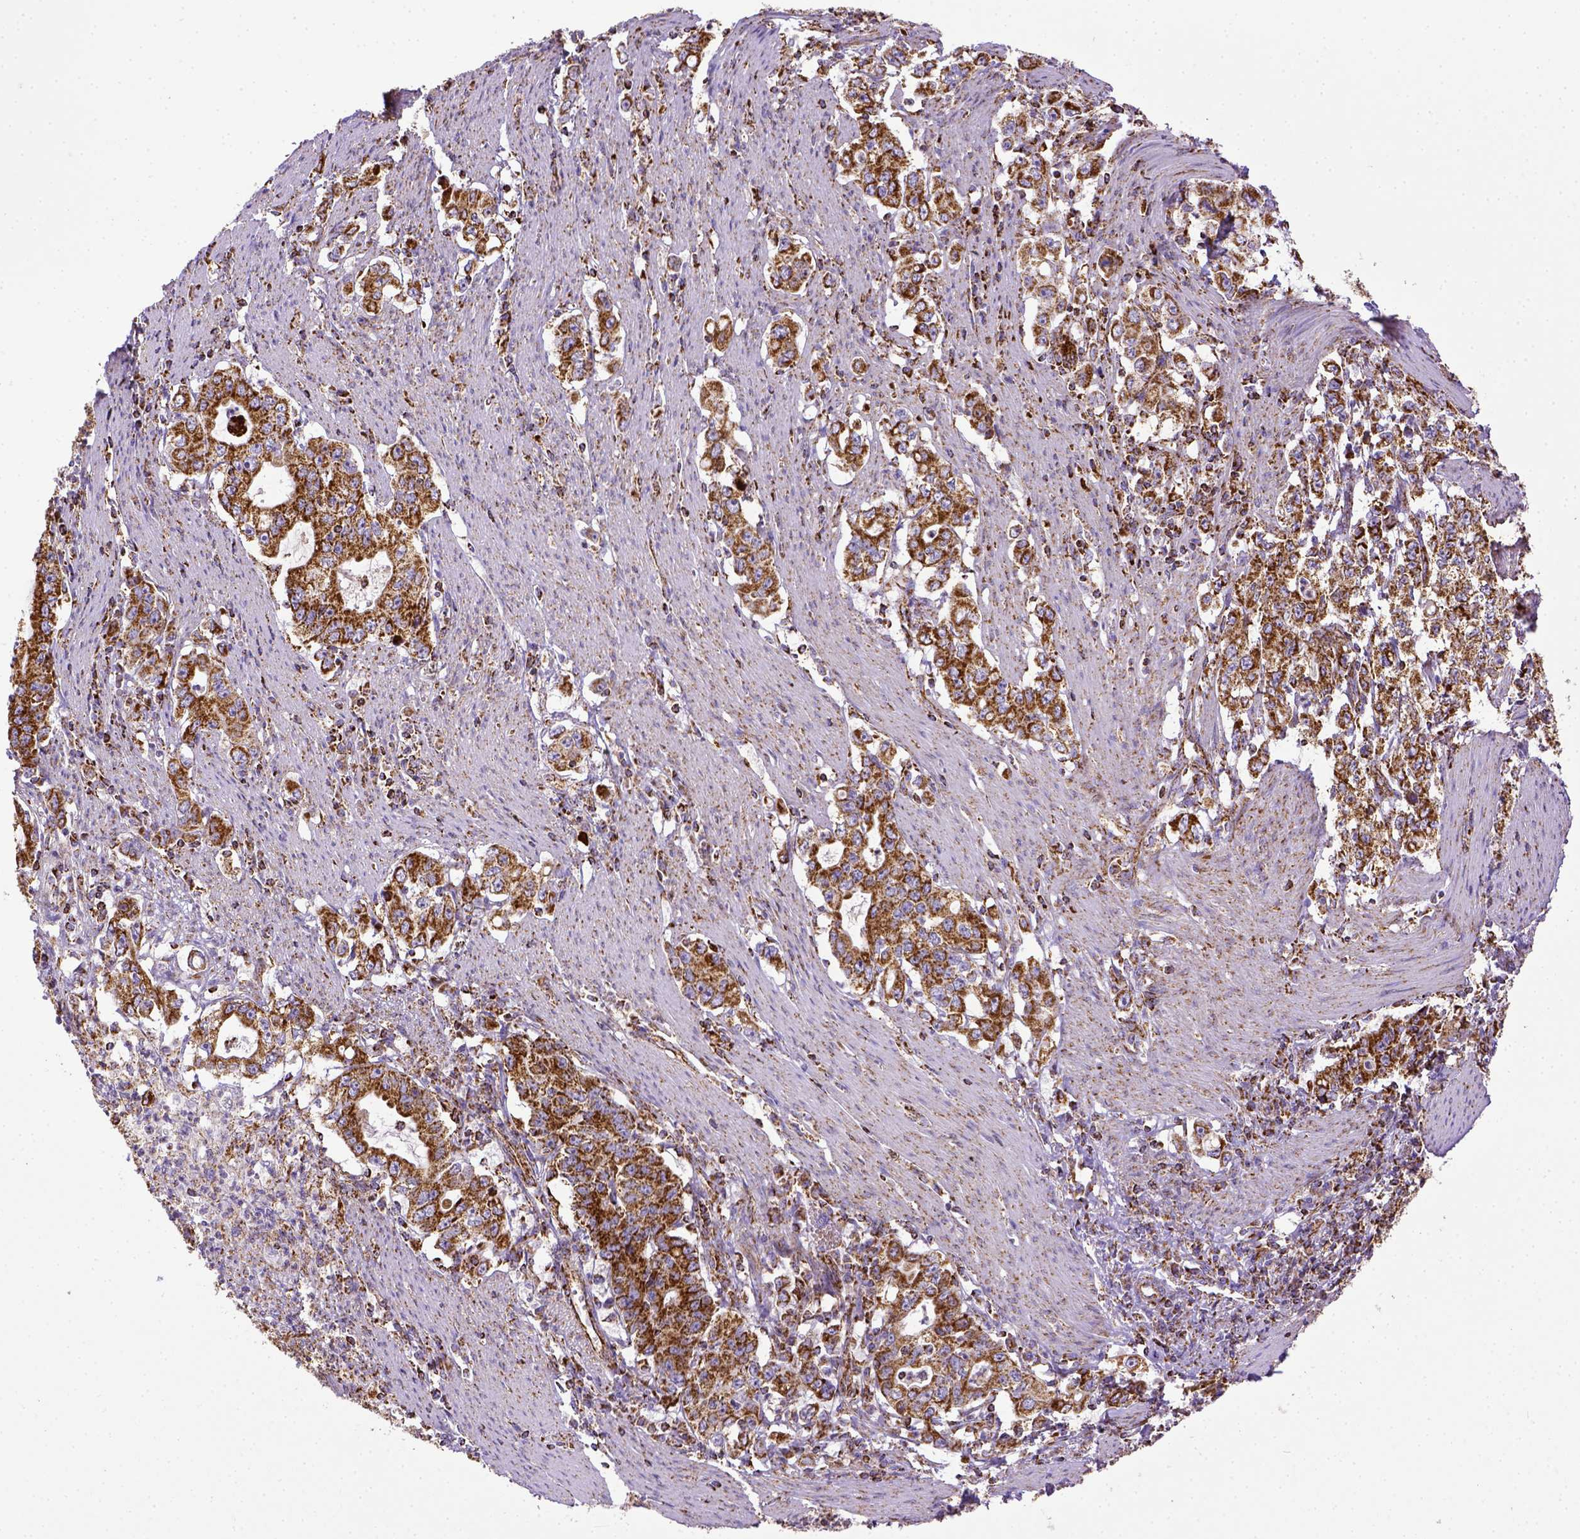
{"staining": {"intensity": "strong", "quantity": ">75%", "location": "cytoplasmic/membranous"}, "tissue": "stomach cancer", "cell_type": "Tumor cells", "image_type": "cancer", "snomed": [{"axis": "morphology", "description": "Adenocarcinoma, NOS"}, {"axis": "topography", "description": "Stomach, lower"}], "caption": "Stomach cancer (adenocarcinoma) stained with a protein marker displays strong staining in tumor cells.", "gene": "MT-CO1", "patient": {"sex": "female", "age": 72}}